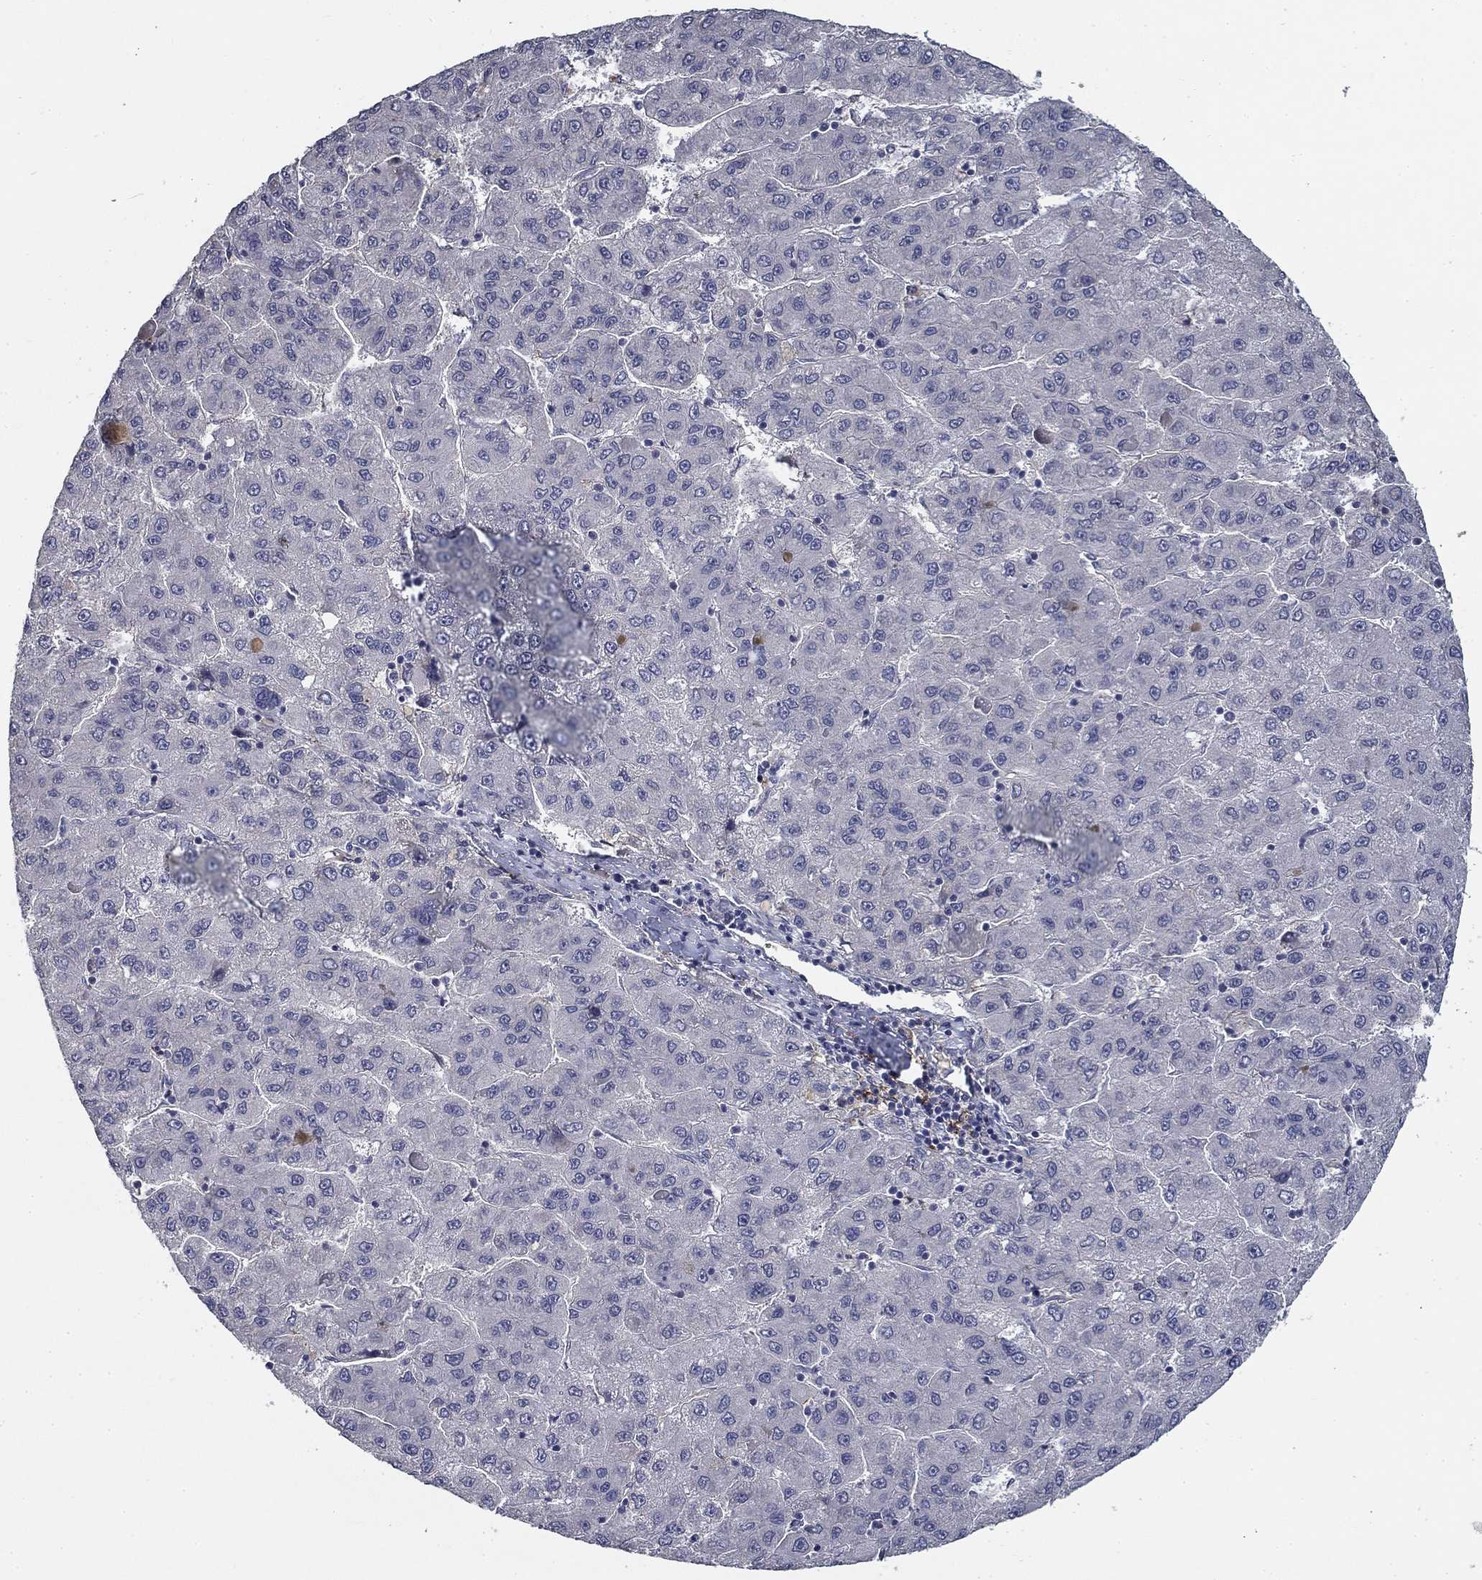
{"staining": {"intensity": "negative", "quantity": "none", "location": "none"}, "tissue": "liver cancer", "cell_type": "Tumor cells", "image_type": "cancer", "snomed": [{"axis": "morphology", "description": "Carcinoma, Hepatocellular, NOS"}, {"axis": "topography", "description": "Liver"}], "caption": "This is a photomicrograph of IHC staining of liver hepatocellular carcinoma, which shows no expression in tumor cells.", "gene": "CD274", "patient": {"sex": "female", "age": 82}}